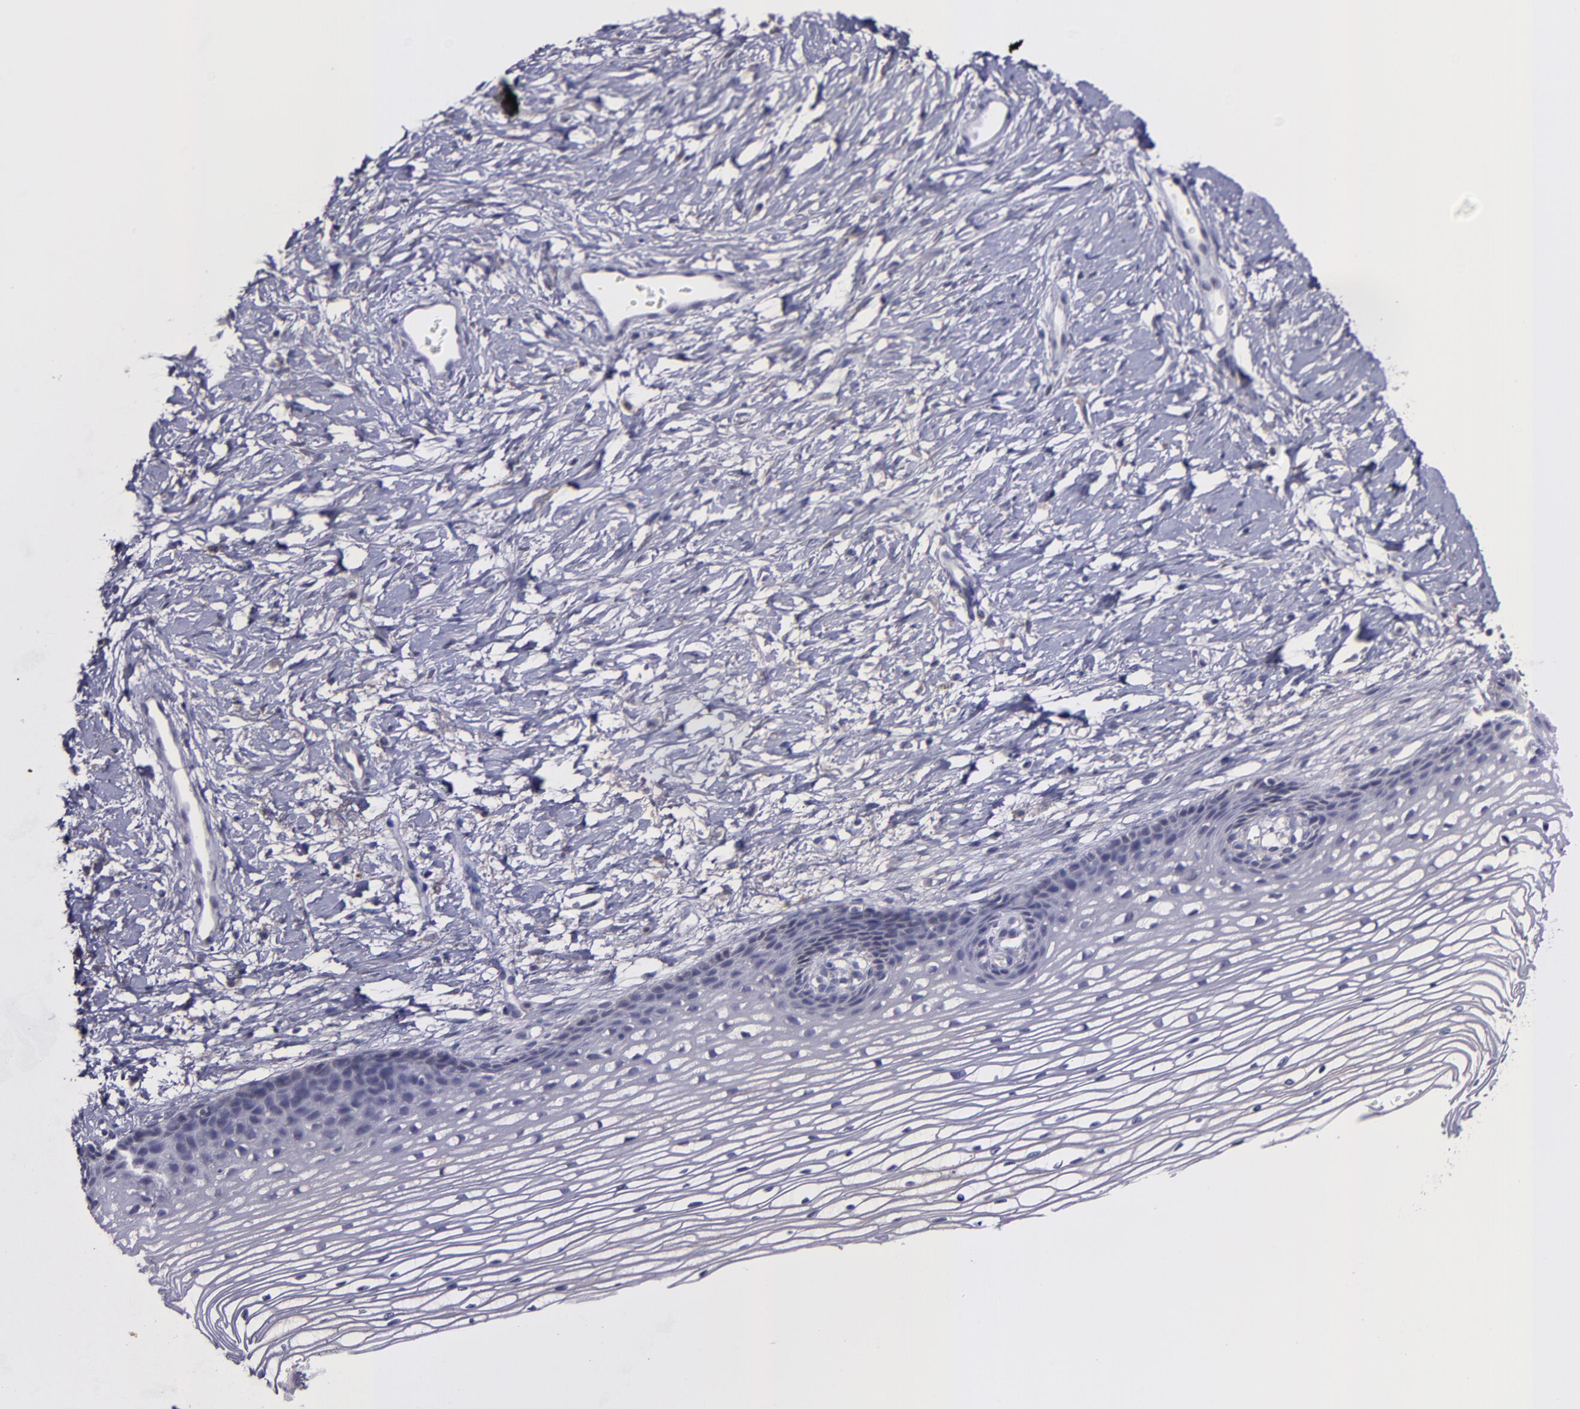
{"staining": {"intensity": "weak", "quantity": "<25%", "location": "cytoplasmic/membranous"}, "tissue": "cervix", "cell_type": "Glandular cells", "image_type": "normal", "snomed": [{"axis": "morphology", "description": "Normal tissue, NOS"}, {"axis": "topography", "description": "Cervix"}], "caption": "Glandular cells show no significant staining in unremarkable cervix. (DAB (3,3'-diaminobenzidine) immunohistochemistry with hematoxylin counter stain).", "gene": "MASP1", "patient": {"sex": "female", "age": 77}}